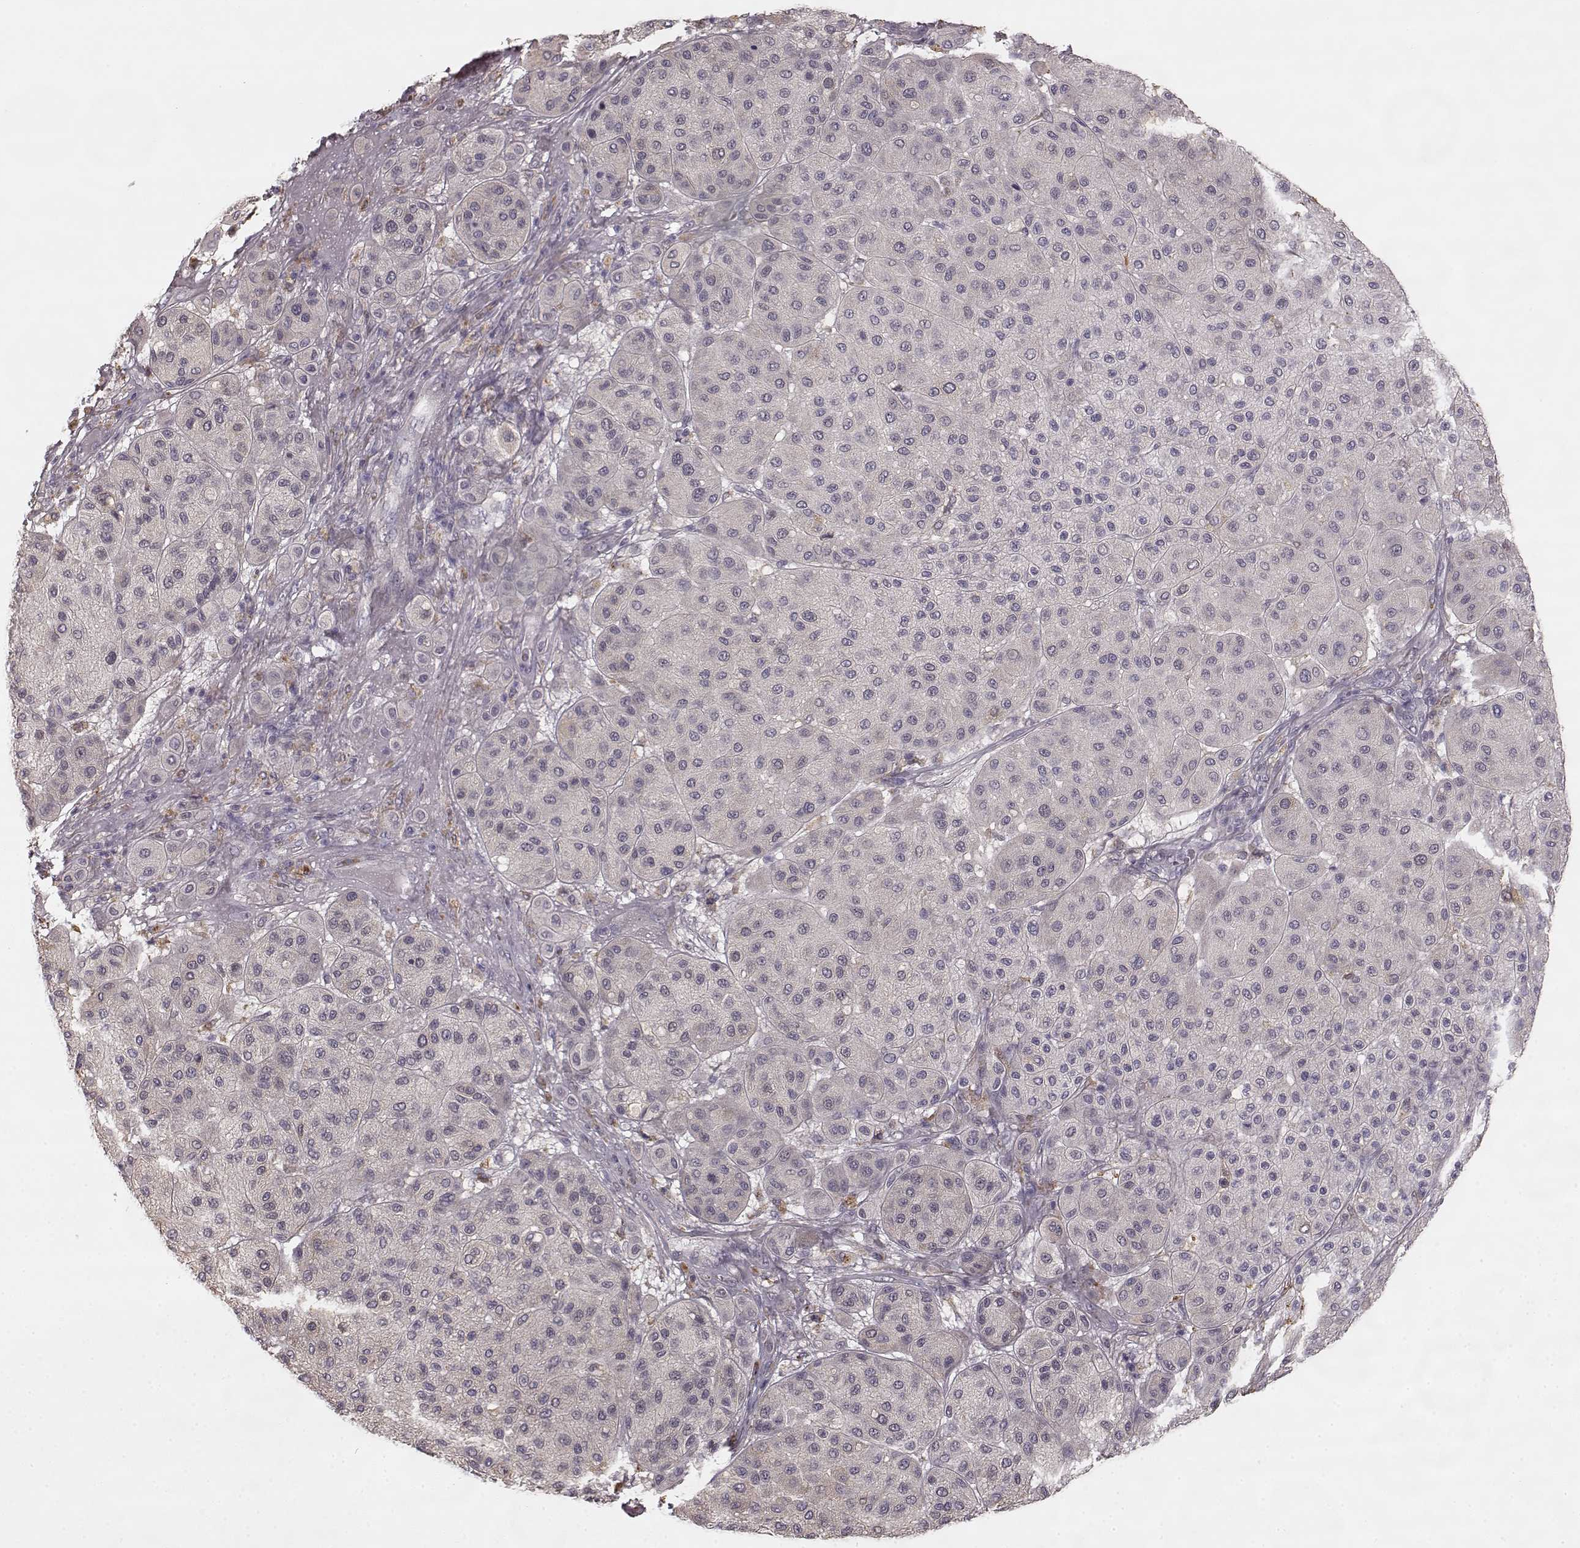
{"staining": {"intensity": "negative", "quantity": "none", "location": "none"}, "tissue": "melanoma", "cell_type": "Tumor cells", "image_type": "cancer", "snomed": [{"axis": "morphology", "description": "Malignant melanoma, Metastatic site"}, {"axis": "topography", "description": "Smooth muscle"}], "caption": "Tumor cells are negative for brown protein staining in melanoma.", "gene": "HMMR", "patient": {"sex": "male", "age": 41}}